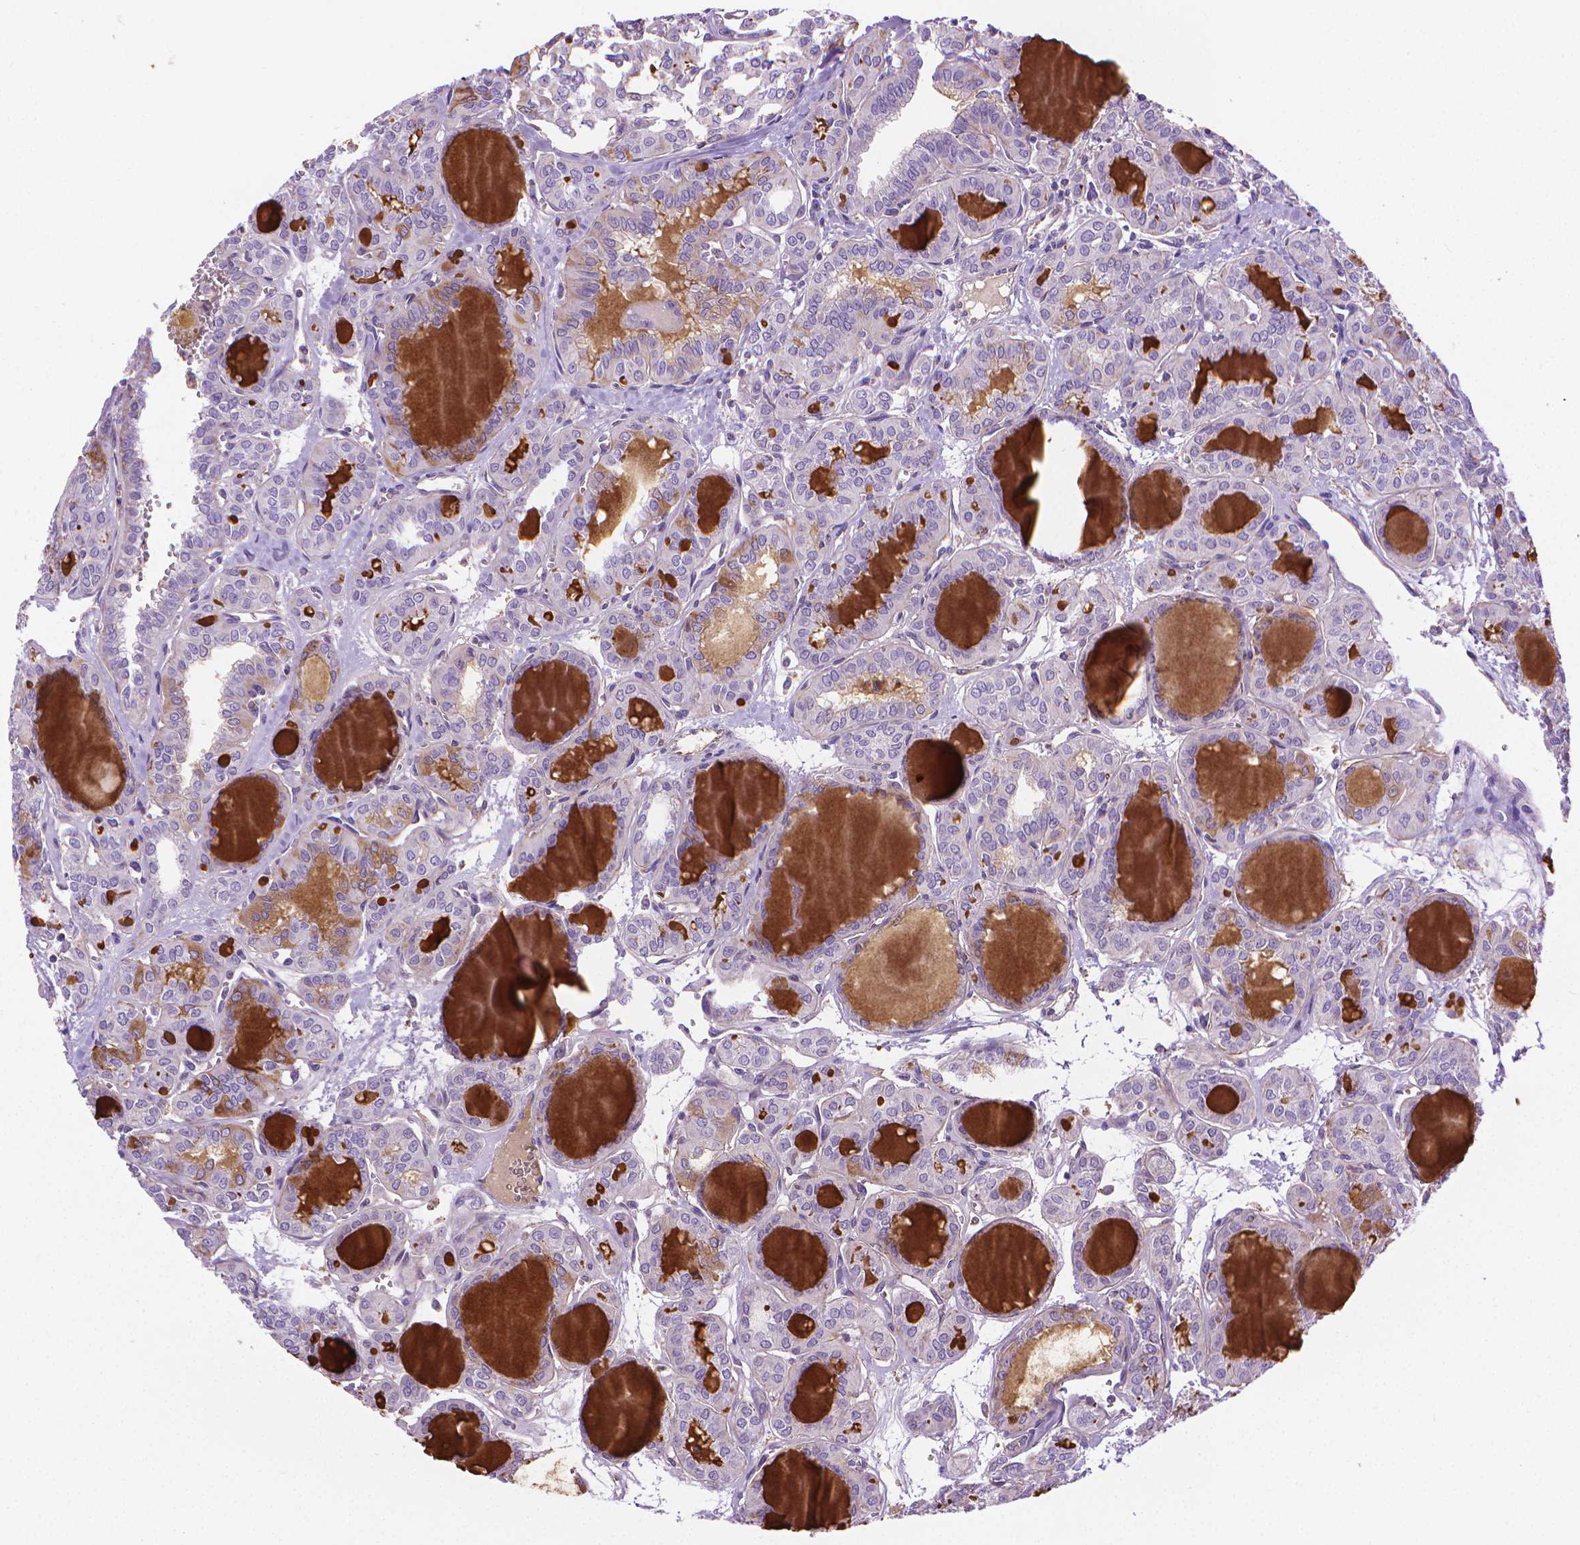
{"staining": {"intensity": "negative", "quantity": "none", "location": "none"}, "tissue": "thyroid cancer", "cell_type": "Tumor cells", "image_type": "cancer", "snomed": [{"axis": "morphology", "description": "Papillary adenocarcinoma, NOS"}, {"axis": "topography", "description": "Thyroid gland"}], "caption": "IHC histopathology image of neoplastic tissue: human thyroid cancer (papillary adenocarcinoma) stained with DAB demonstrates no significant protein staining in tumor cells.", "gene": "SLC51B", "patient": {"sex": "female", "age": 41}}